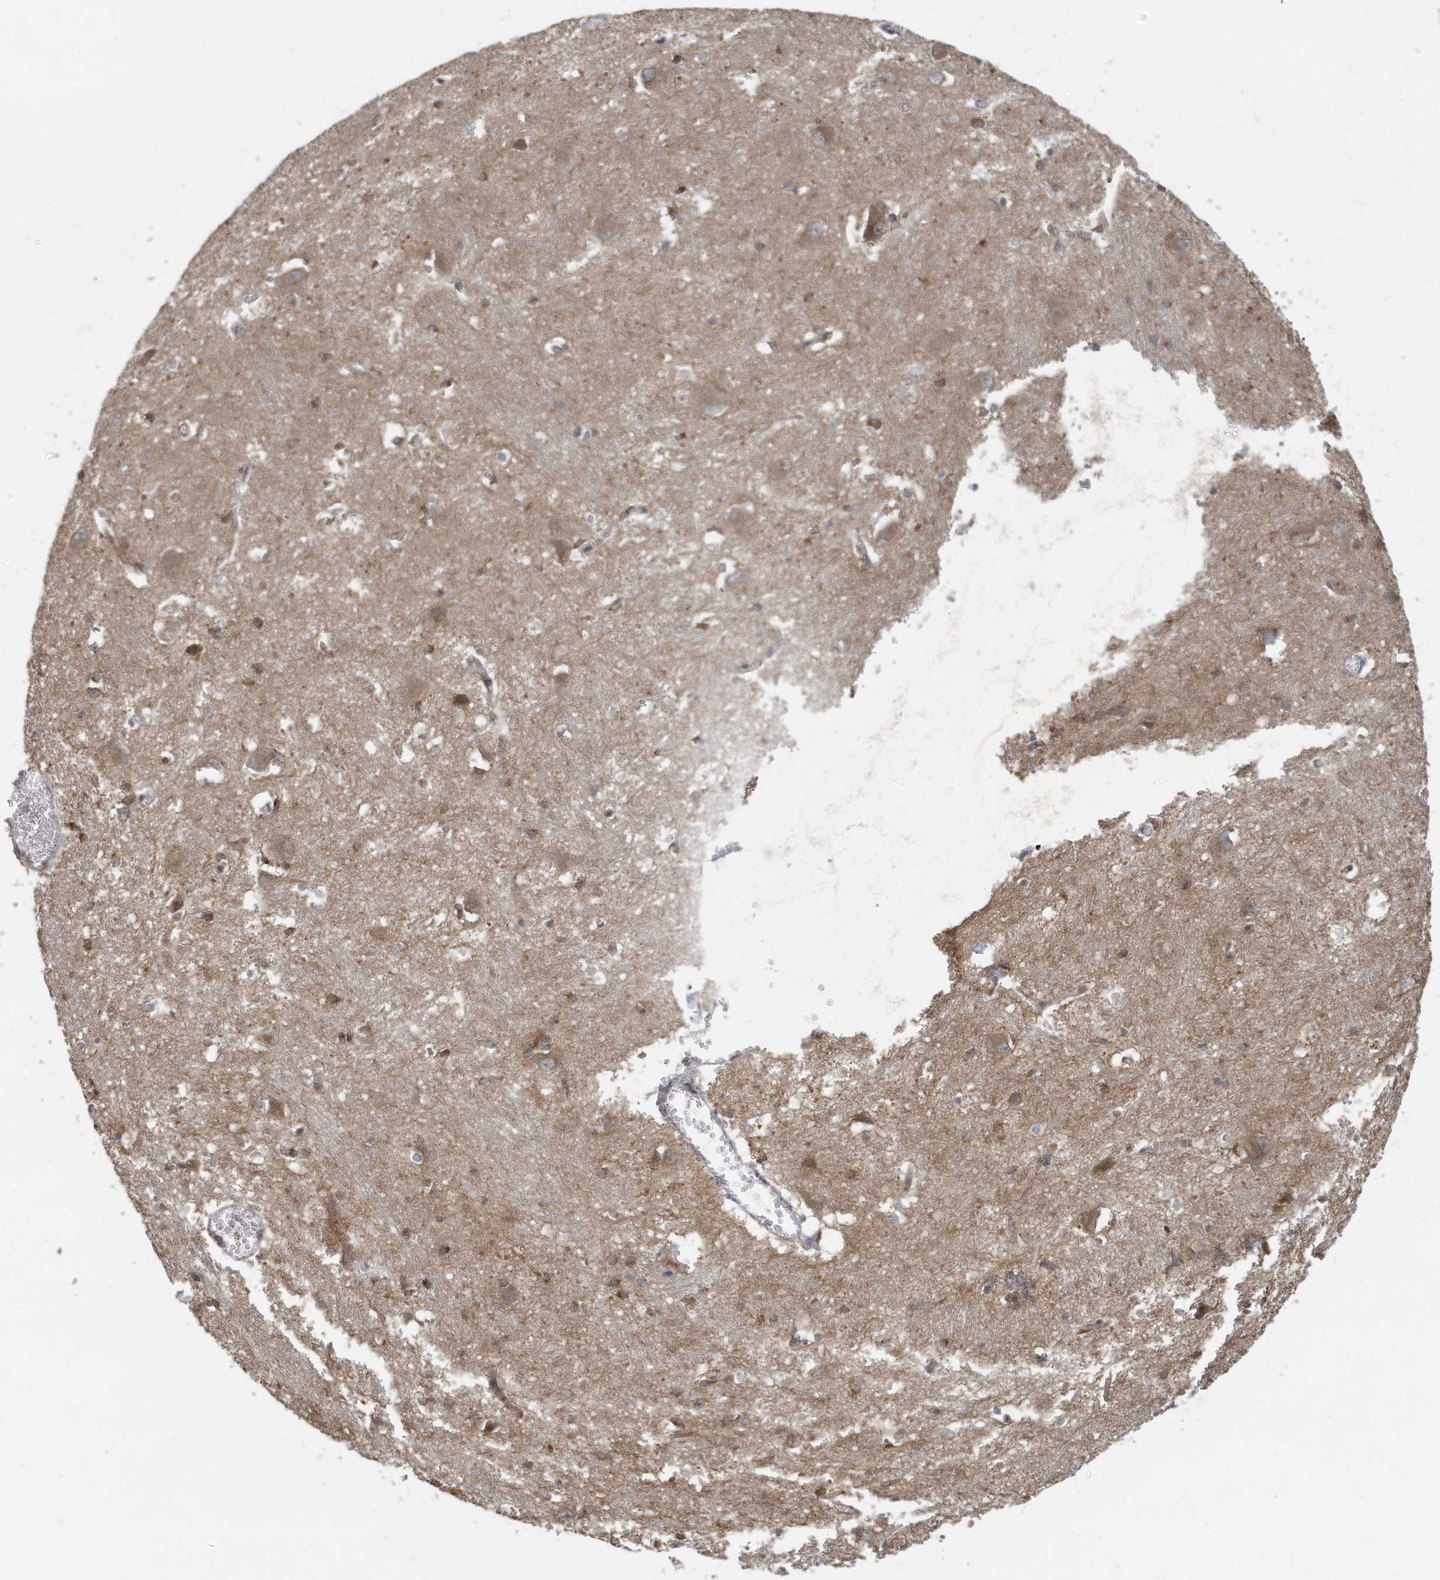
{"staining": {"intensity": "moderate", "quantity": "<25%", "location": "cytoplasmic/membranous"}, "tissue": "caudate", "cell_type": "Glial cells", "image_type": "normal", "snomed": [{"axis": "morphology", "description": "Normal tissue, NOS"}, {"axis": "topography", "description": "Lateral ventricle wall"}], "caption": "This photomicrograph shows benign caudate stained with IHC to label a protein in brown. The cytoplasmic/membranous of glial cells show moderate positivity for the protein. Nuclei are counter-stained blue.", "gene": "ERI2", "patient": {"sex": "male", "age": 37}}